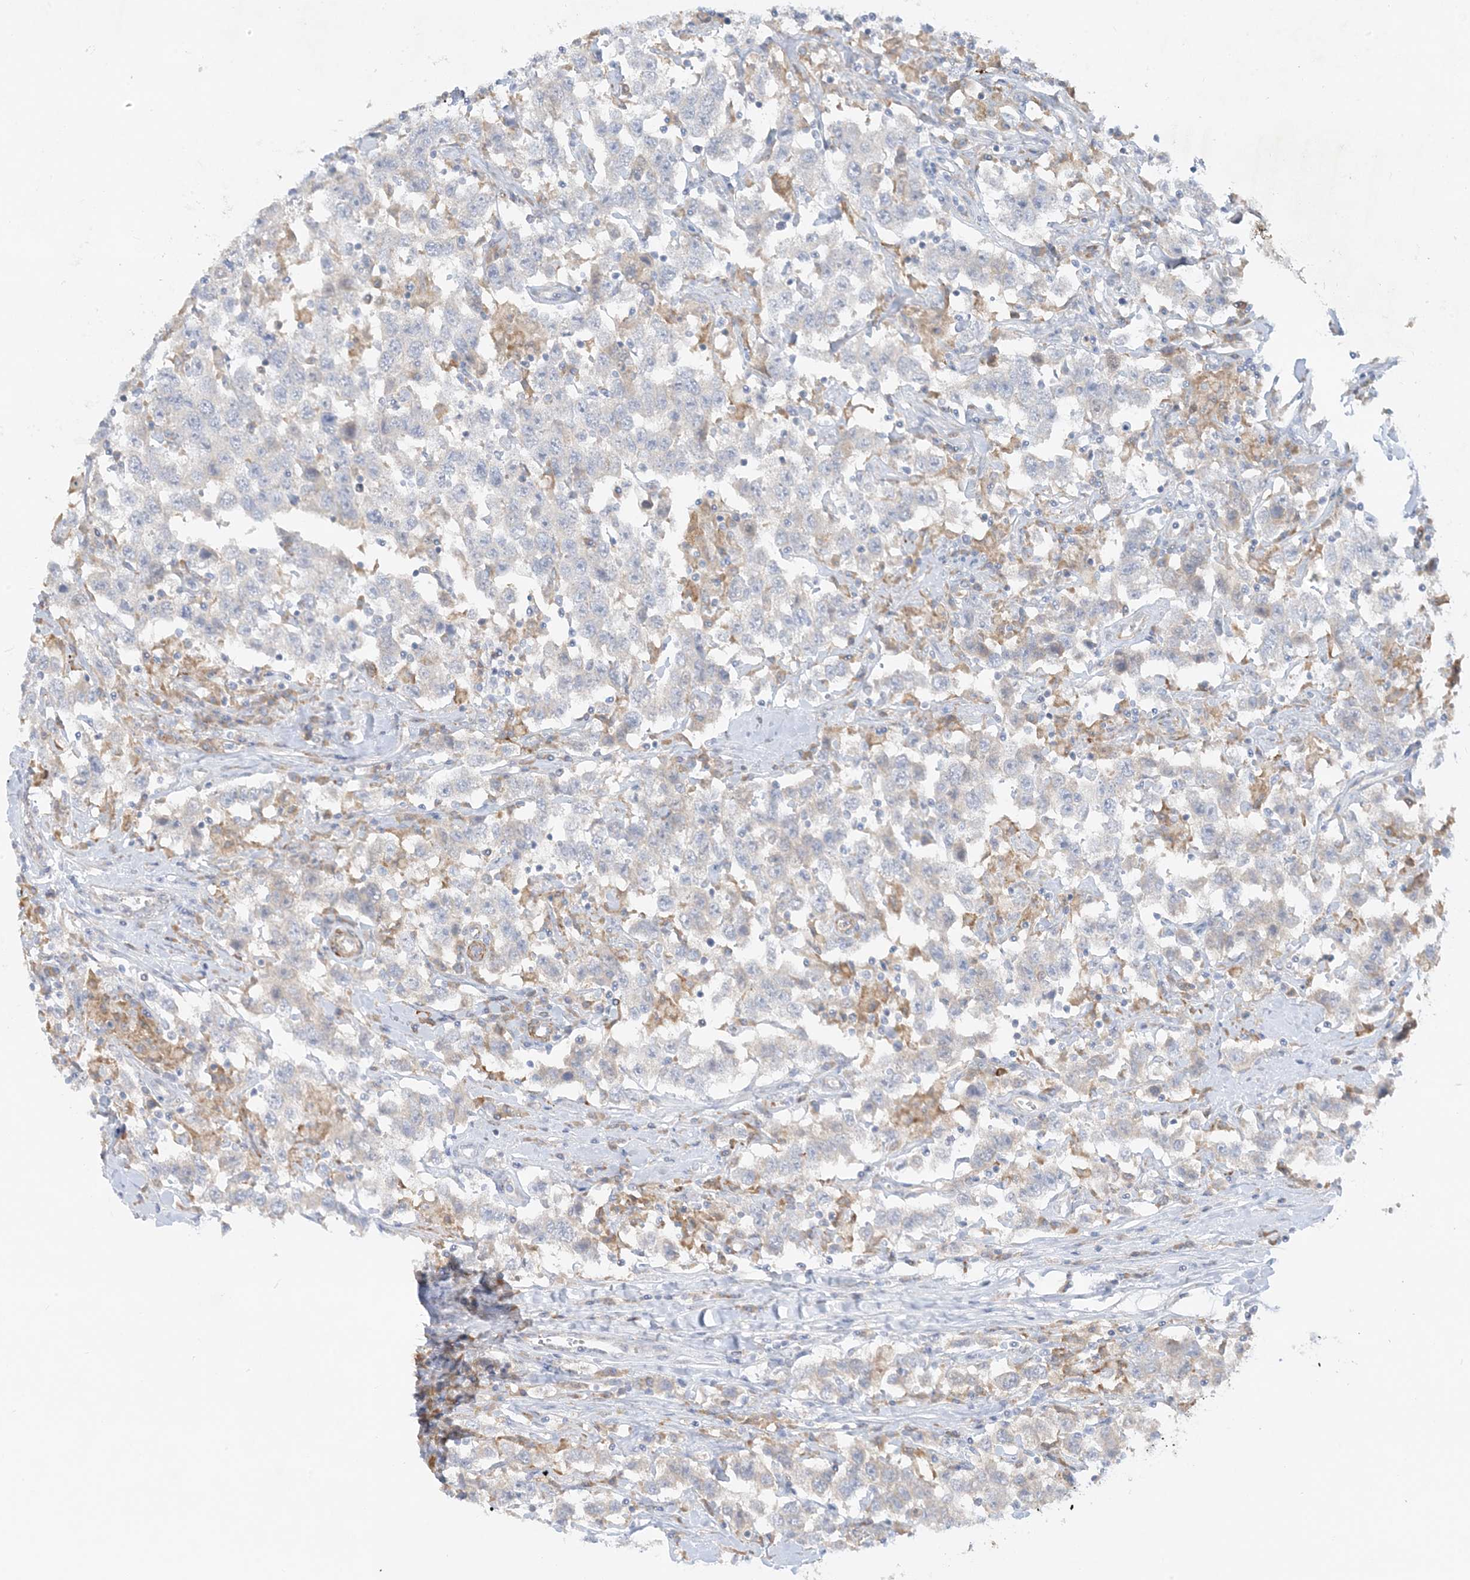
{"staining": {"intensity": "negative", "quantity": "none", "location": "none"}, "tissue": "testis cancer", "cell_type": "Tumor cells", "image_type": "cancer", "snomed": [{"axis": "morphology", "description": "Seminoma, NOS"}, {"axis": "topography", "description": "Testis"}], "caption": "High magnification brightfield microscopy of seminoma (testis) stained with DAB (brown) and counterstained with hematoxylin (blue): tumor cells show no significant positivity.", "gene": "THADA", "patient": {"sex": "male", "age": 41}}